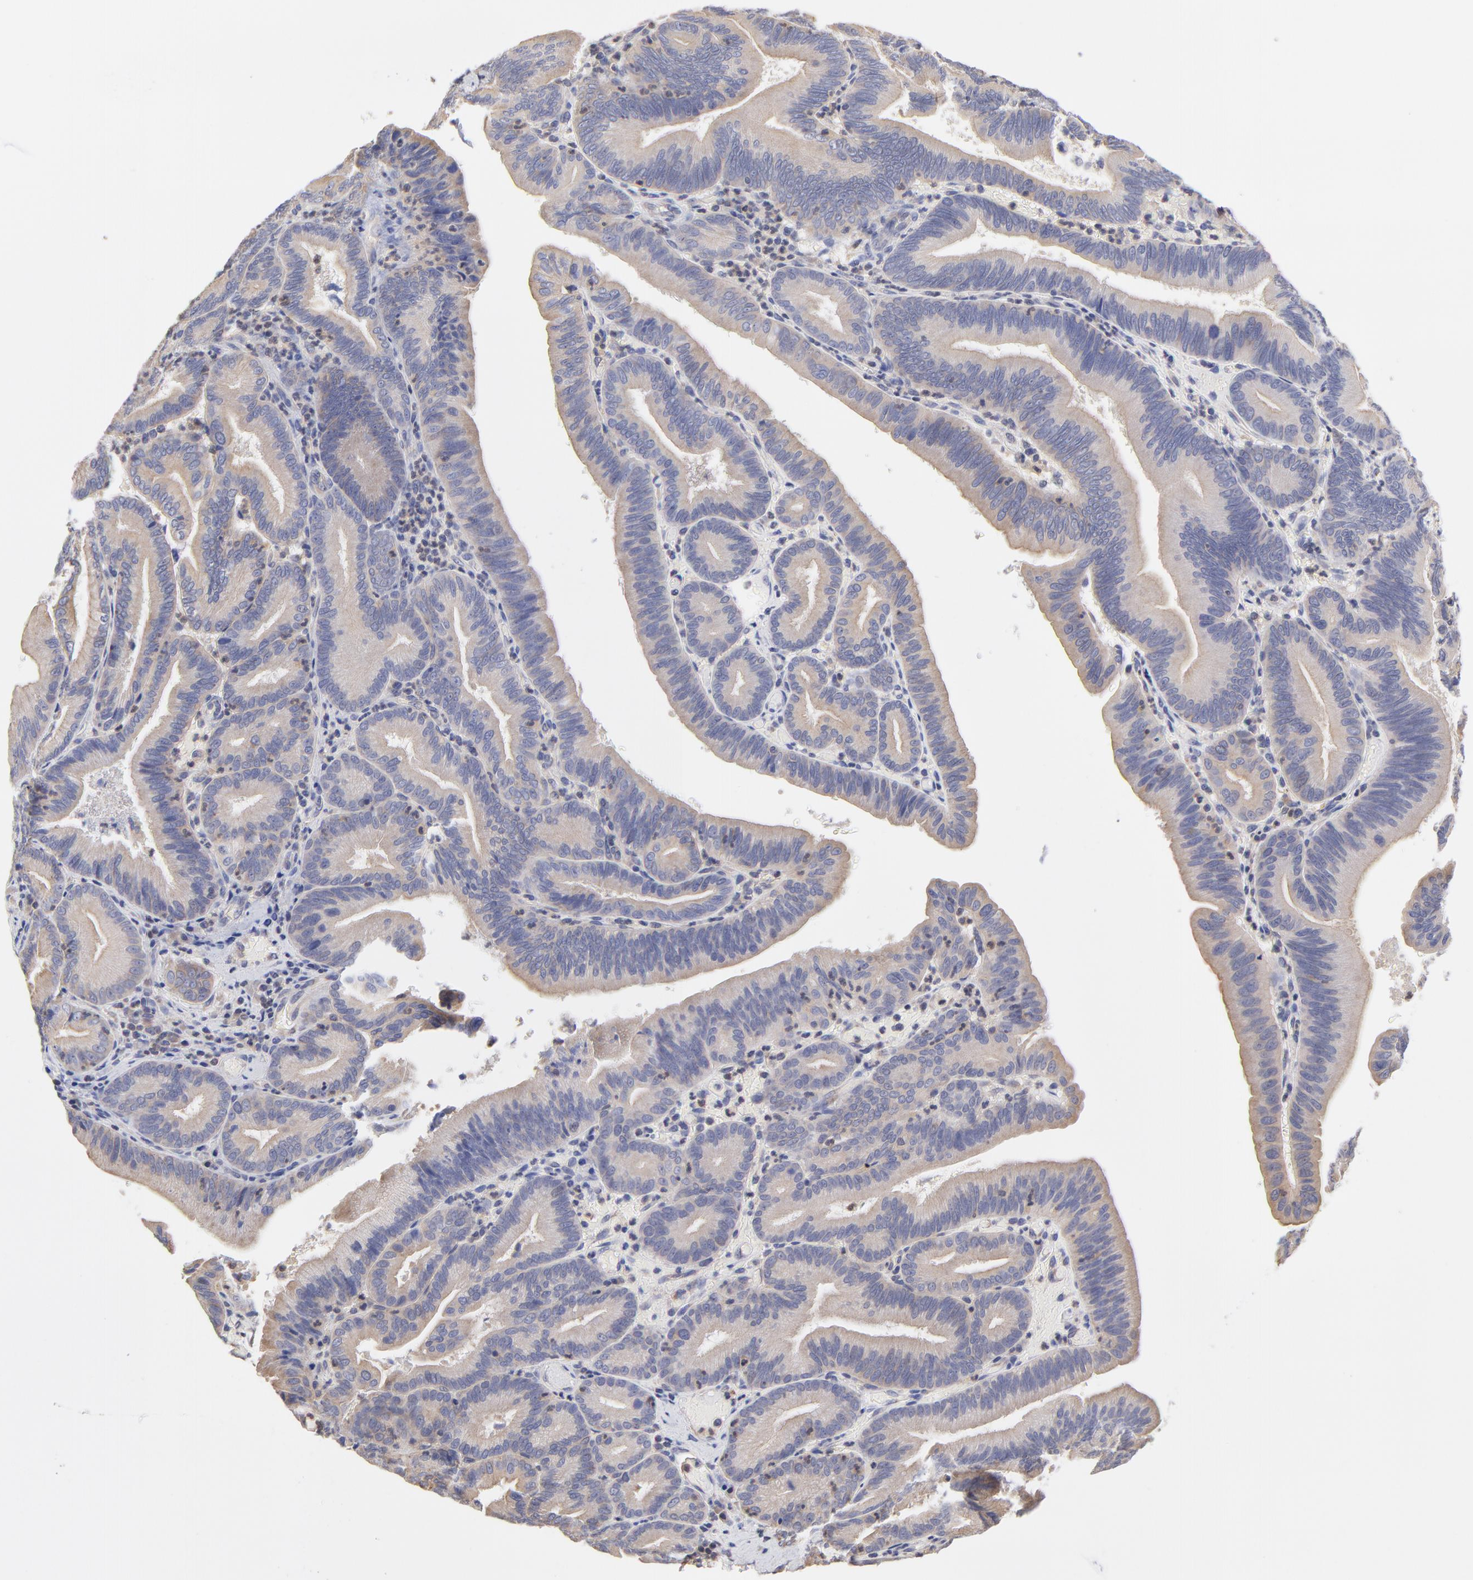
{"staining": {"intensity": "weak", "quantity": ">75%", "location": "cytoplasmic/membranous"}, "tissue": "pancreatic cancer", "cell_type": "Tumor cells", "image_type": "cancer", "snomed": [{"axis": "morphology", "description": "Adenocarcinoma, NOS"}, {"axis": "topography", "description": "Pancreas"}], "caption": "Immunohistochemistry (IHC) (DAB (3,3'-diaminobenzidine)) staining of adenocarcinoma (pancreatic) exhibits weak cytoplasmic/membranous protein staining in approximately >75% of tumor cells. (DAB (3,3'-diaminobenzidine) IHC with brightfield microscopy, high magnification).", "gene": "PCMT1", "patient": {"sex": "male", "age": 82}}